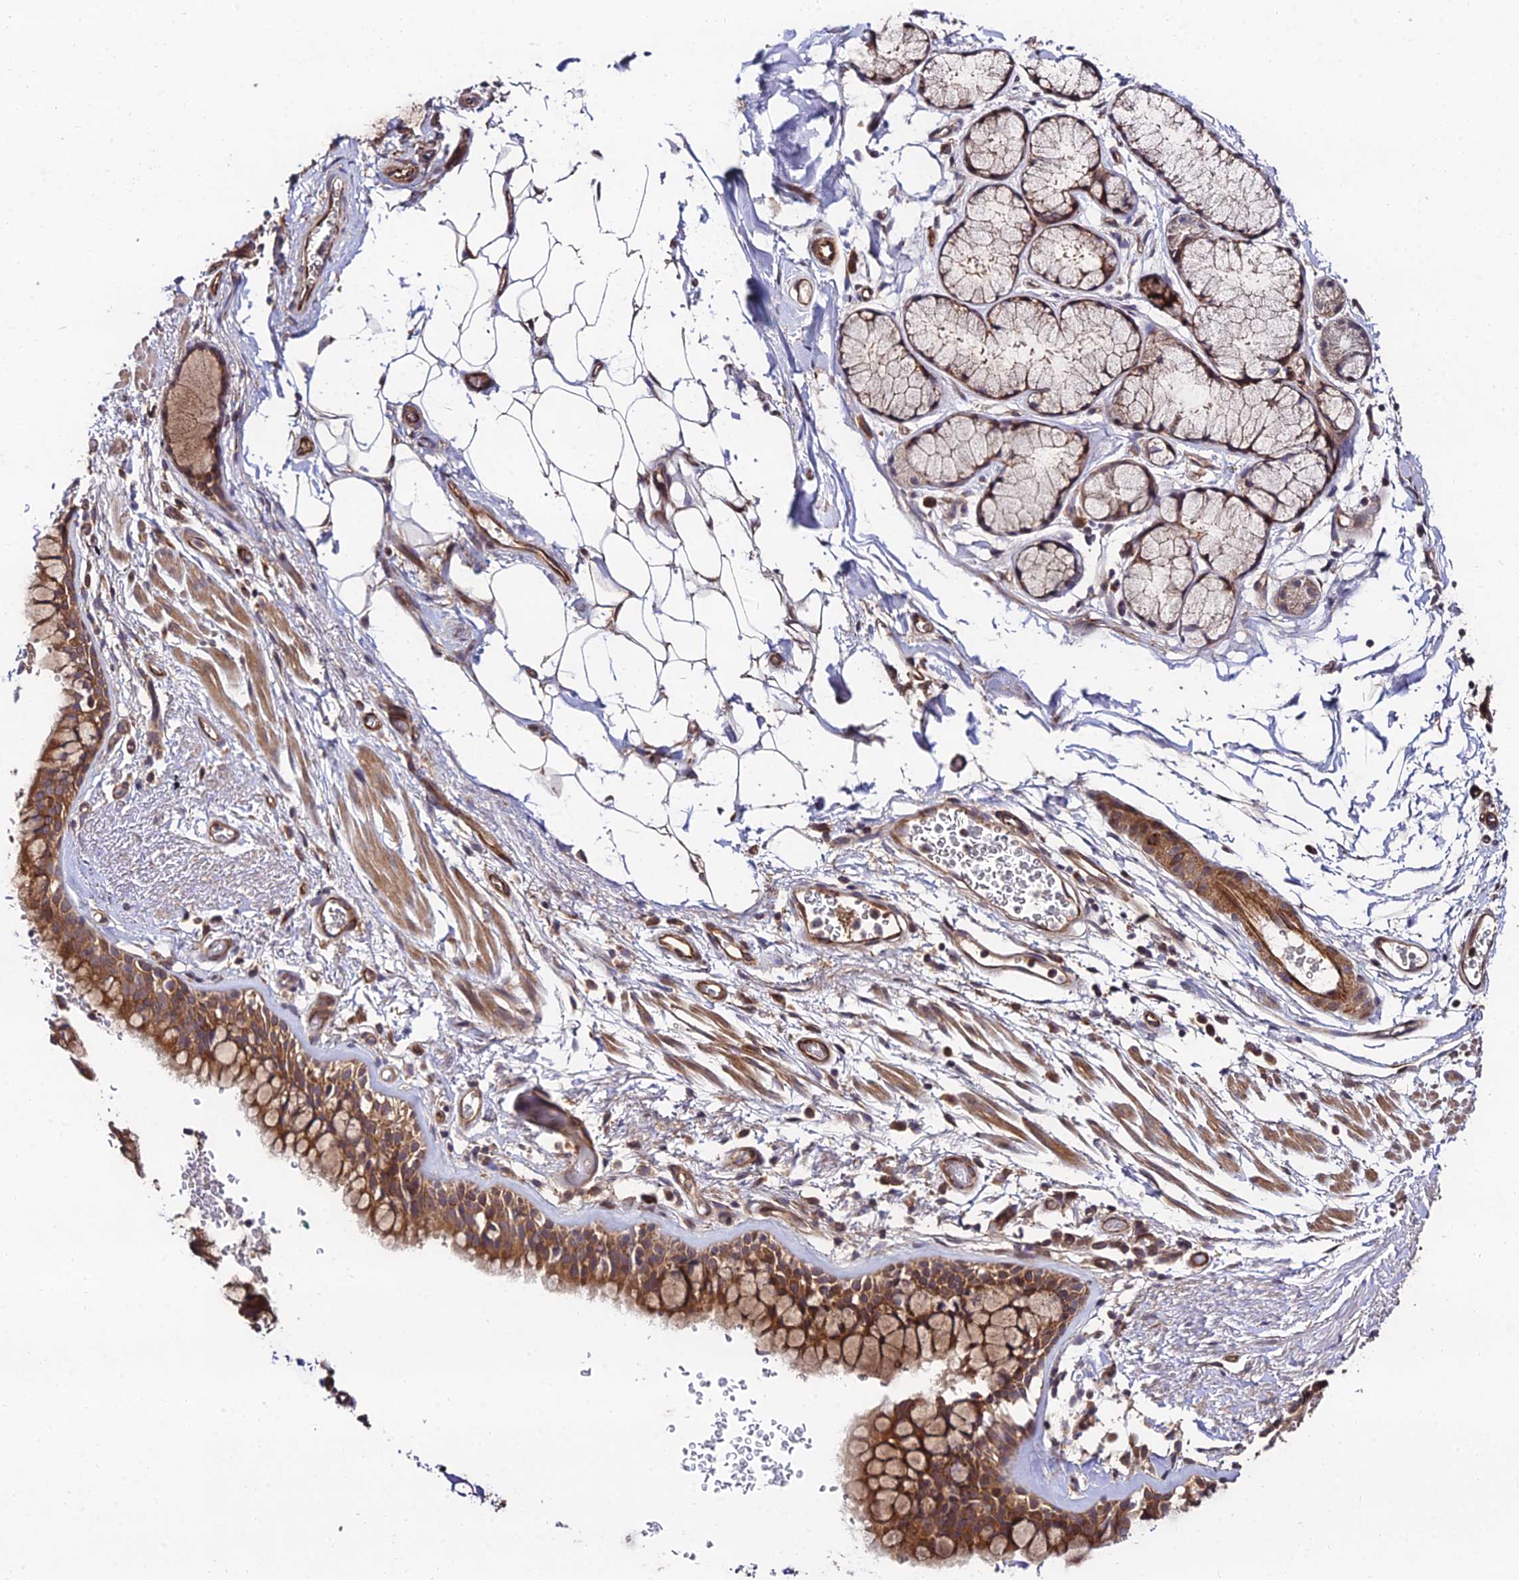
{"staining": {"intensity": "moderate", "quantity": ">75%", "location": "cytoplasmic/membranous"}, "tissue": "bronchus", "cell_type": "Respiratory epithelial cells", "image_type": "normal", "snomed": [{"axis": "morphology", "description": "Normal tissue, NOS"}, {"axis": "topography", "description": "Bronchus"}], "caption": "Bronchus stained with a brown dye shows moderate cytoplasmic/membranous positive positivity in about >75% of respiratory epithelial cells.", "gene": "MKKS", "patient": {"sex": "male", "age": 65}}